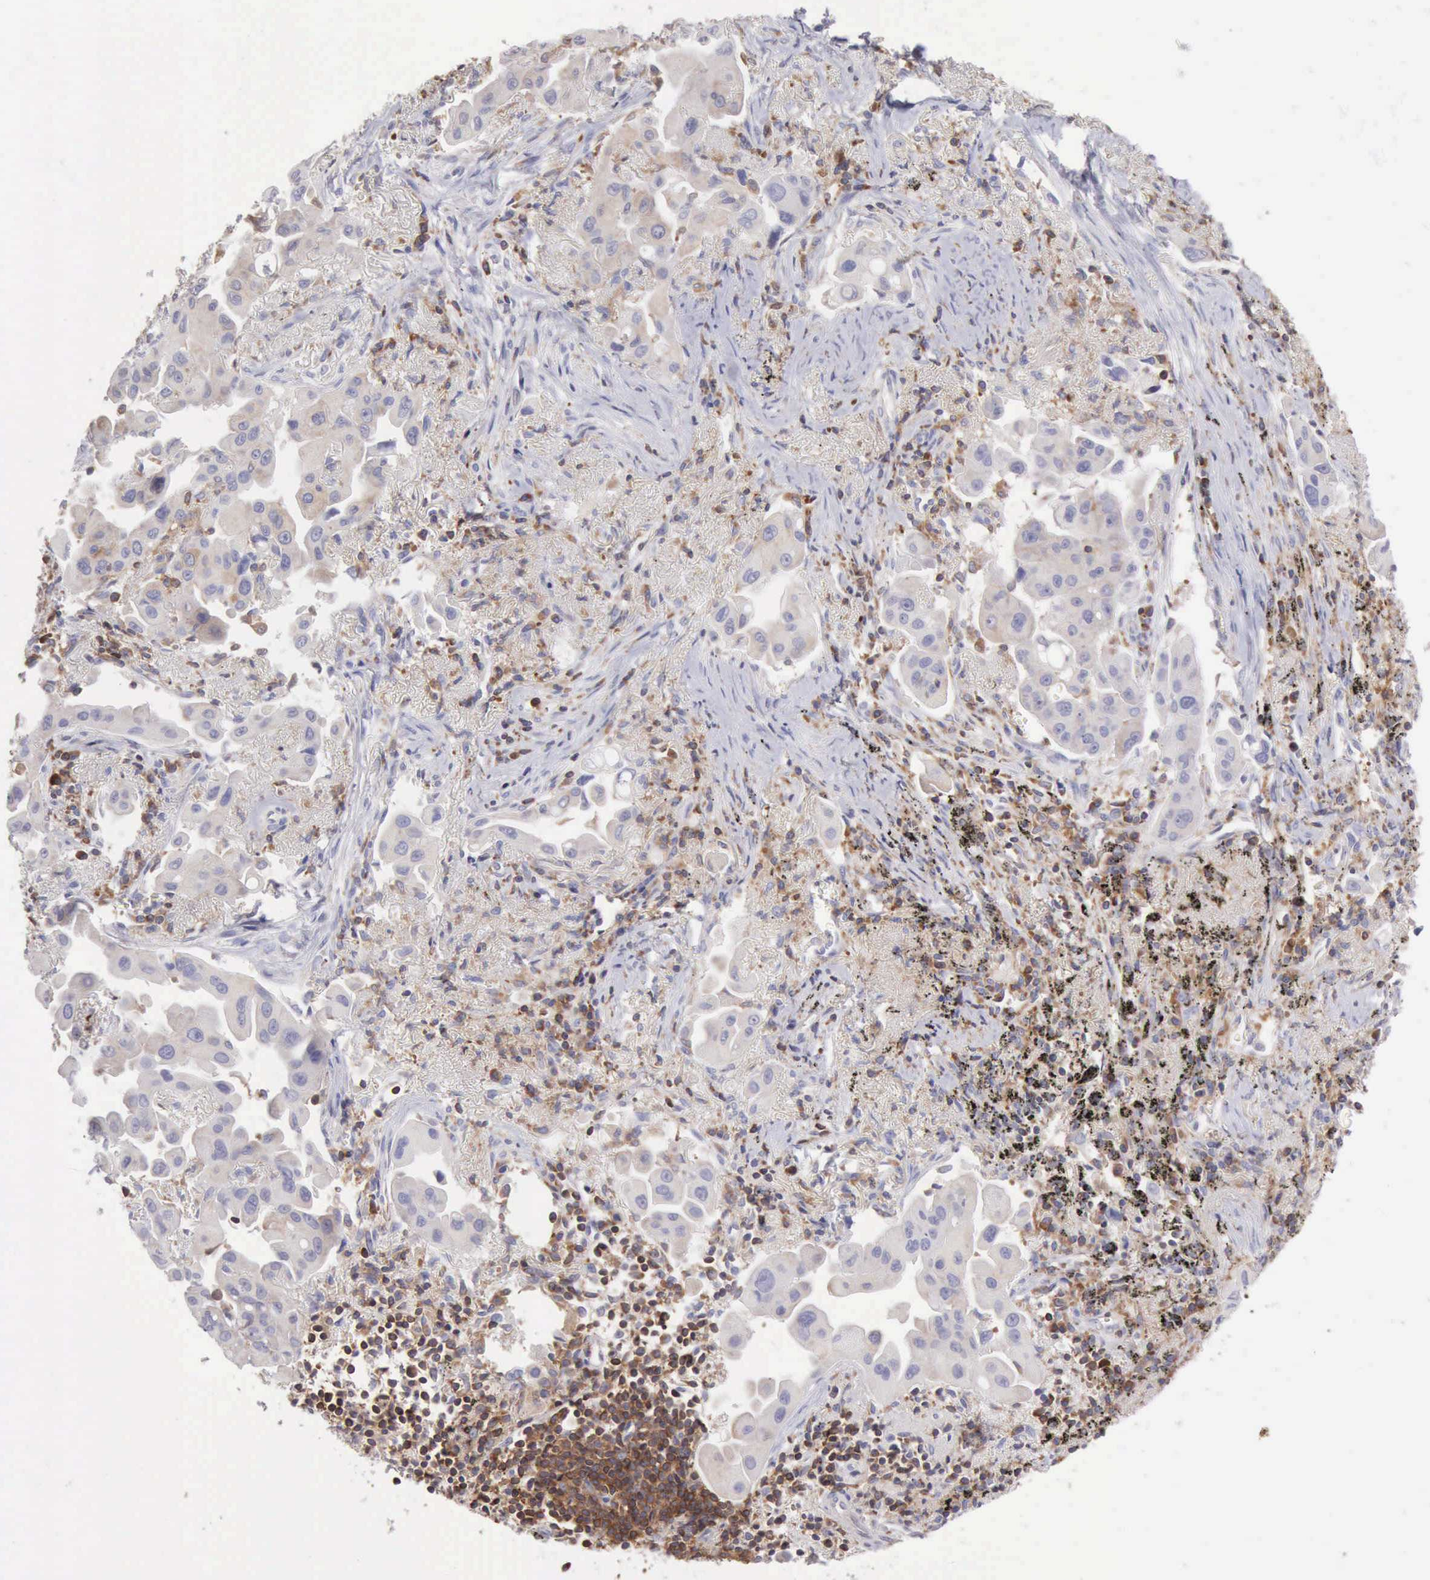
{"staining": {"intensity": "negative", "quantity": "none", "location": "none"}, "tissue": "lung cancer", "cell_type": "Tumor cells", "image_type": "cancer", "snomed": [{"axis": "morphology", "description": "Adenocarcinoma, NOS"}, {"axis": "topography", "description": "Lung"}], "caption": "Histopathology image shows no protein positivity in tumor cells of lung cancer tissue.", "gene": "SASH3", "patient": {"sex": "male", "age": 68}}